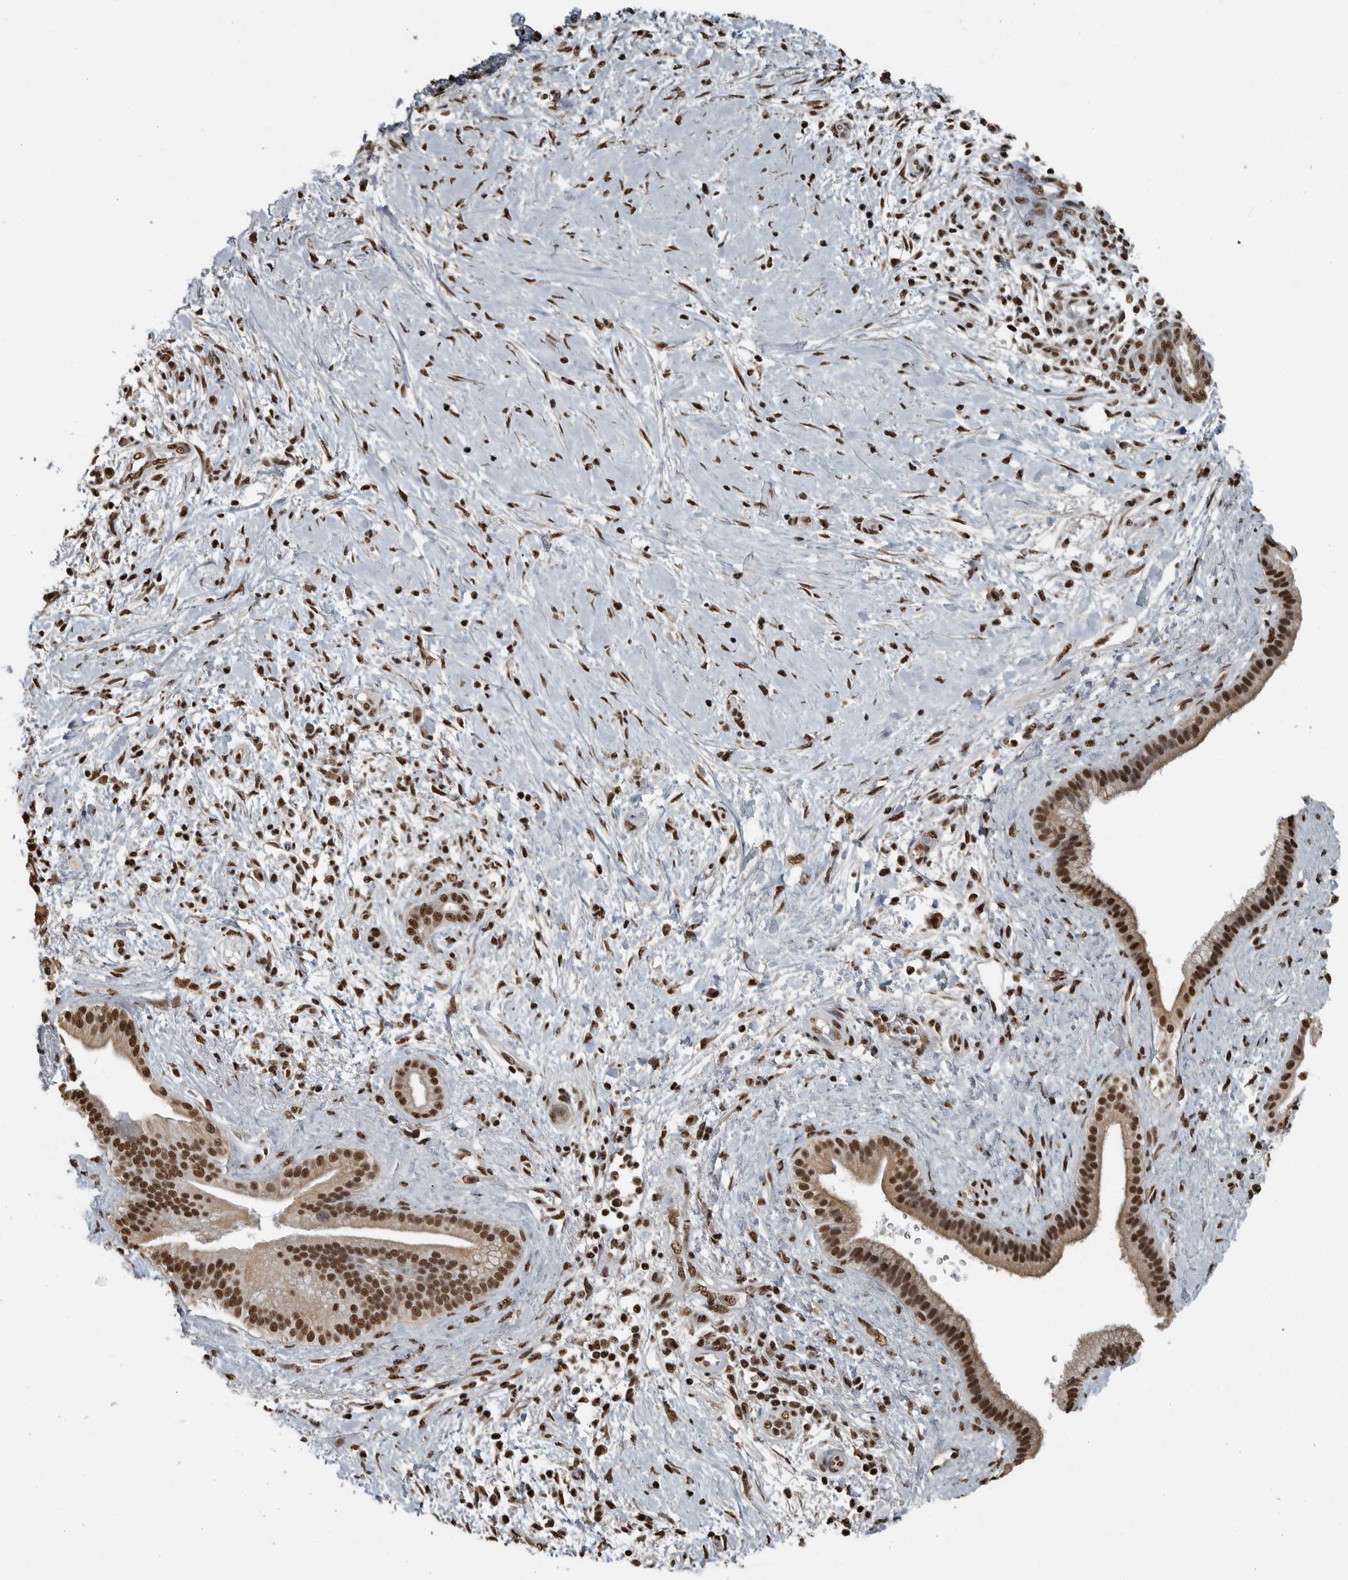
{"staining": {"intensity": "strong", "quantity": ">75%", "location": "nuclear"}, "tissue": "pancreatic cancer", "cell_type": "Tumor cells", "image_type": "cancer", "snomed": [{"axis": "morphology", "description": "Adenocarcinoma, NOS"}, {"axis": "topography", "description": "Pancreas"}], "caption": "Approximately >75% of tumor cells in human adenocarcinoma (pancreatic) display strong nuclear protein positivity as visualized by brown immunohistochemical staining.", "gene": "TGS1", "patient": {"sex": "male", "age": 58}}